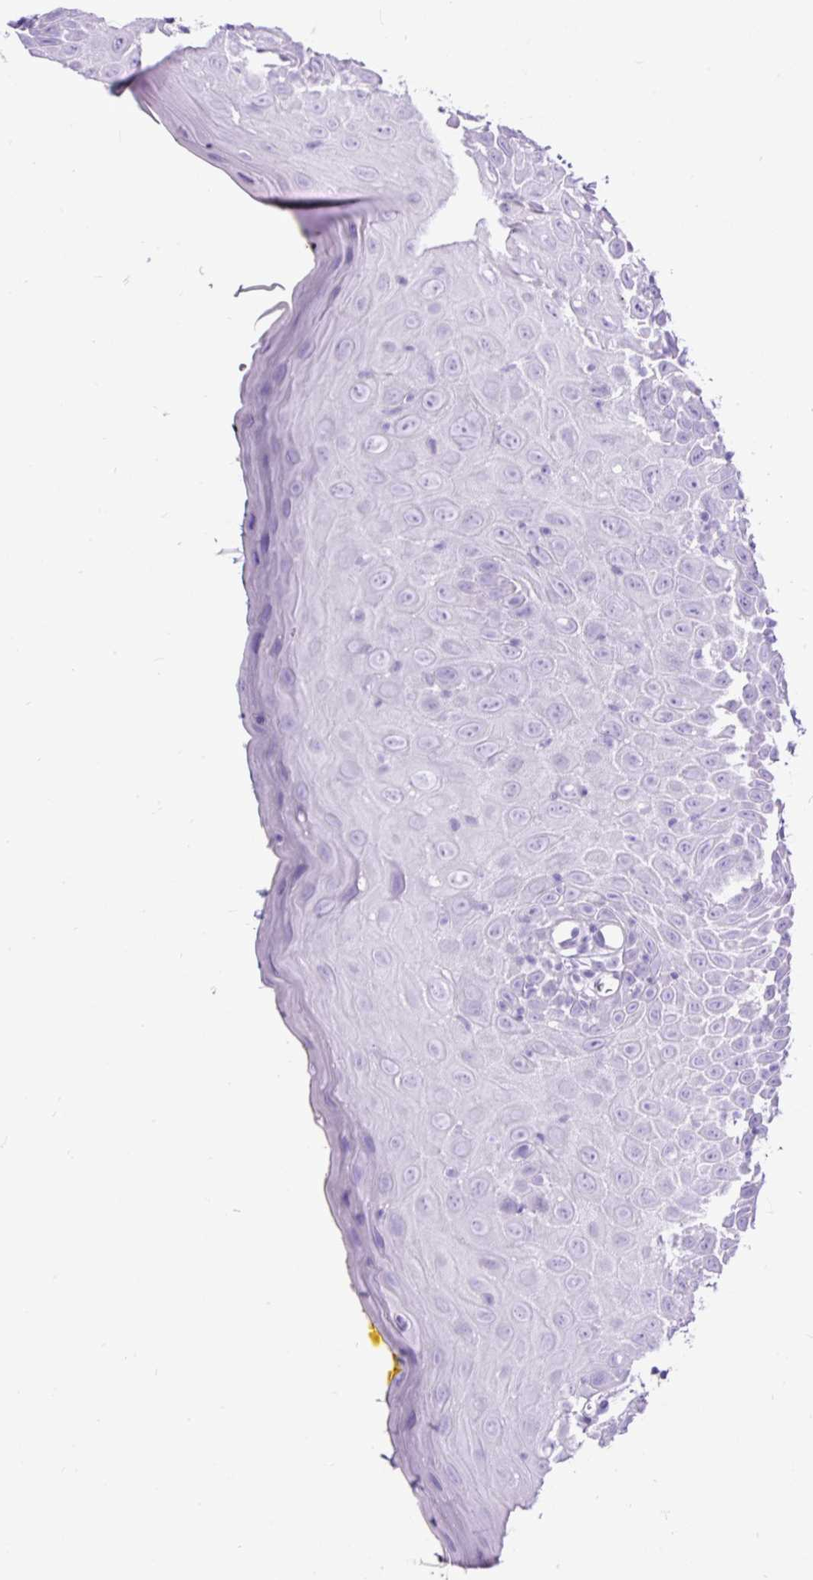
{"staining": {"intensity": "negative", "quantity": "none", "location": "none"}, "tissue": "oral mucosa", "cell_type": "Squamous epithelial cells", "image_type": "normal", "snomed": [{"axis": "morphology", "description": "Normal tissue, NOS"}, {"axis": "morphology", "description": "Squamous cell carcinoma, NOS"}, {"axis": "topography", "description": "Oral tissue"}, {"axis": "topography", "description": "Tounge, NOS"}, {"axis": "topography", "description": "Head-Neck"}], "caption": "DAB (3,3'-diaminobenzidine) immunohistochemical staining of normal oral mucosa reveals no significant staining in squamous epithelial cells. Nuclei are stained in blue.", "gene": "CEL", "patient": {"sex": "male", "age": 76}}